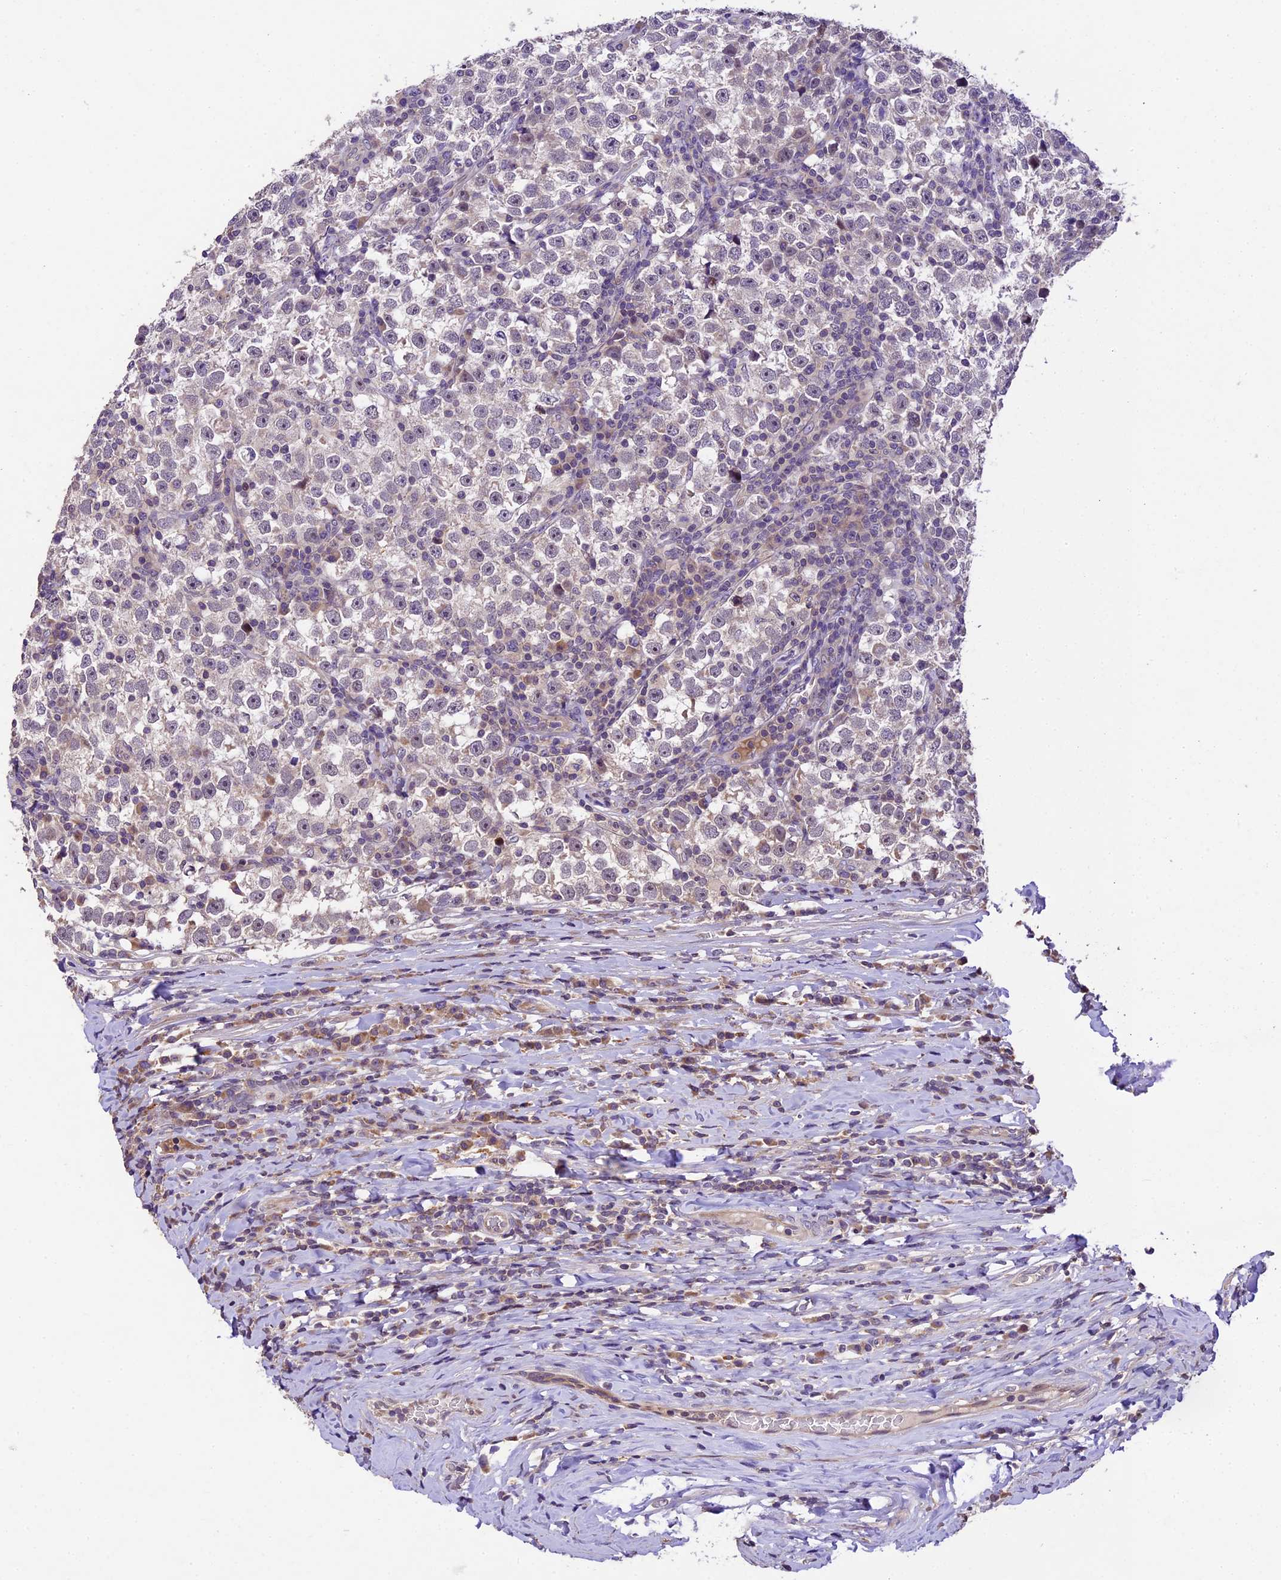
{"staining": {"intensity": "negative", "quantity": "none", "location": "none"}, "tissue": "testis cancer", "cell_type": "Tumor cells", "image_type": "cancer", "snomed": [{"axis": "morphology", "description": "Normal tissue, NOS"}, {"axis": "morphology", "description": "Seminoma, NOS"}, {"axis": "topography", "description": "Testis"}], "caption": "Immunohistochemistry (IHC) micrograph of neoplastic tissue: testis cancer (seminoma) stained with DAB (3,3'-diaminobenzidine) shows no significant protein staining in tumor cells.", "gene": "DGKH", "patient": {"sex": "male", "age": 43}}